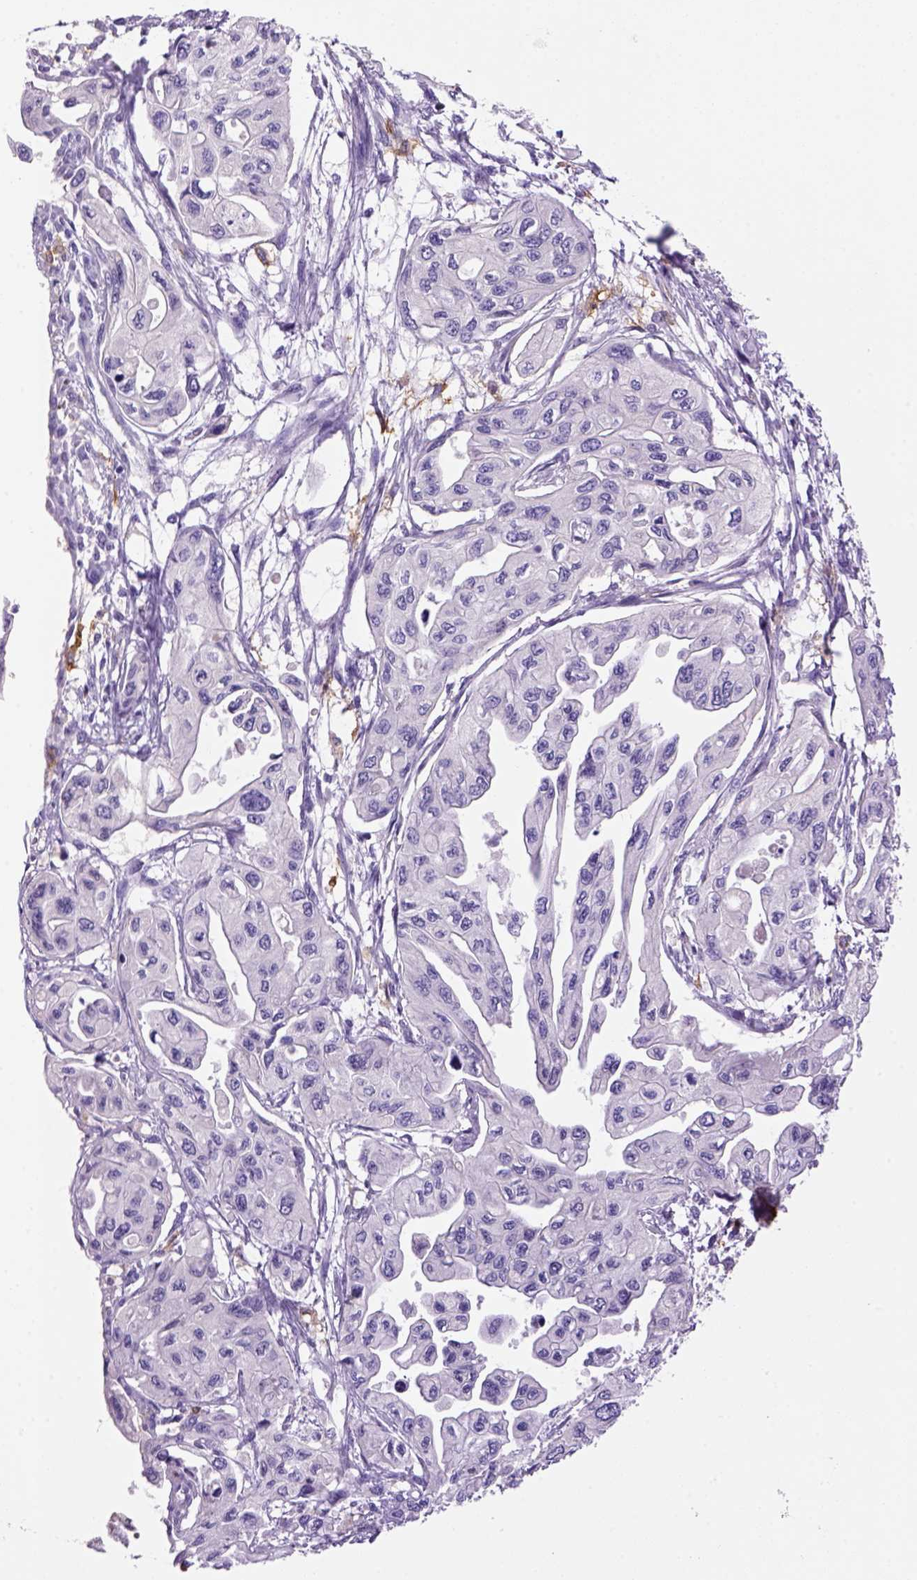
{"staining": {"intensity": "negative", "quantity": "none", "location": "none"}, "tissue": "pancreatic cancer", "cell_type": "Tumor cells", "image_type": "cancer", "snomed": [{"axis": "morphology", "description": "Adenocarcinoma, NOS"}, {"axis": "topography", "description": "Pancreas"}], "caption": "Immunohistochemistry (IHC) of human pancreatic cancer exhibits no staining in tumor cells.", "gene": "CD14", "patient": {"sex": "female", "age": 76}}